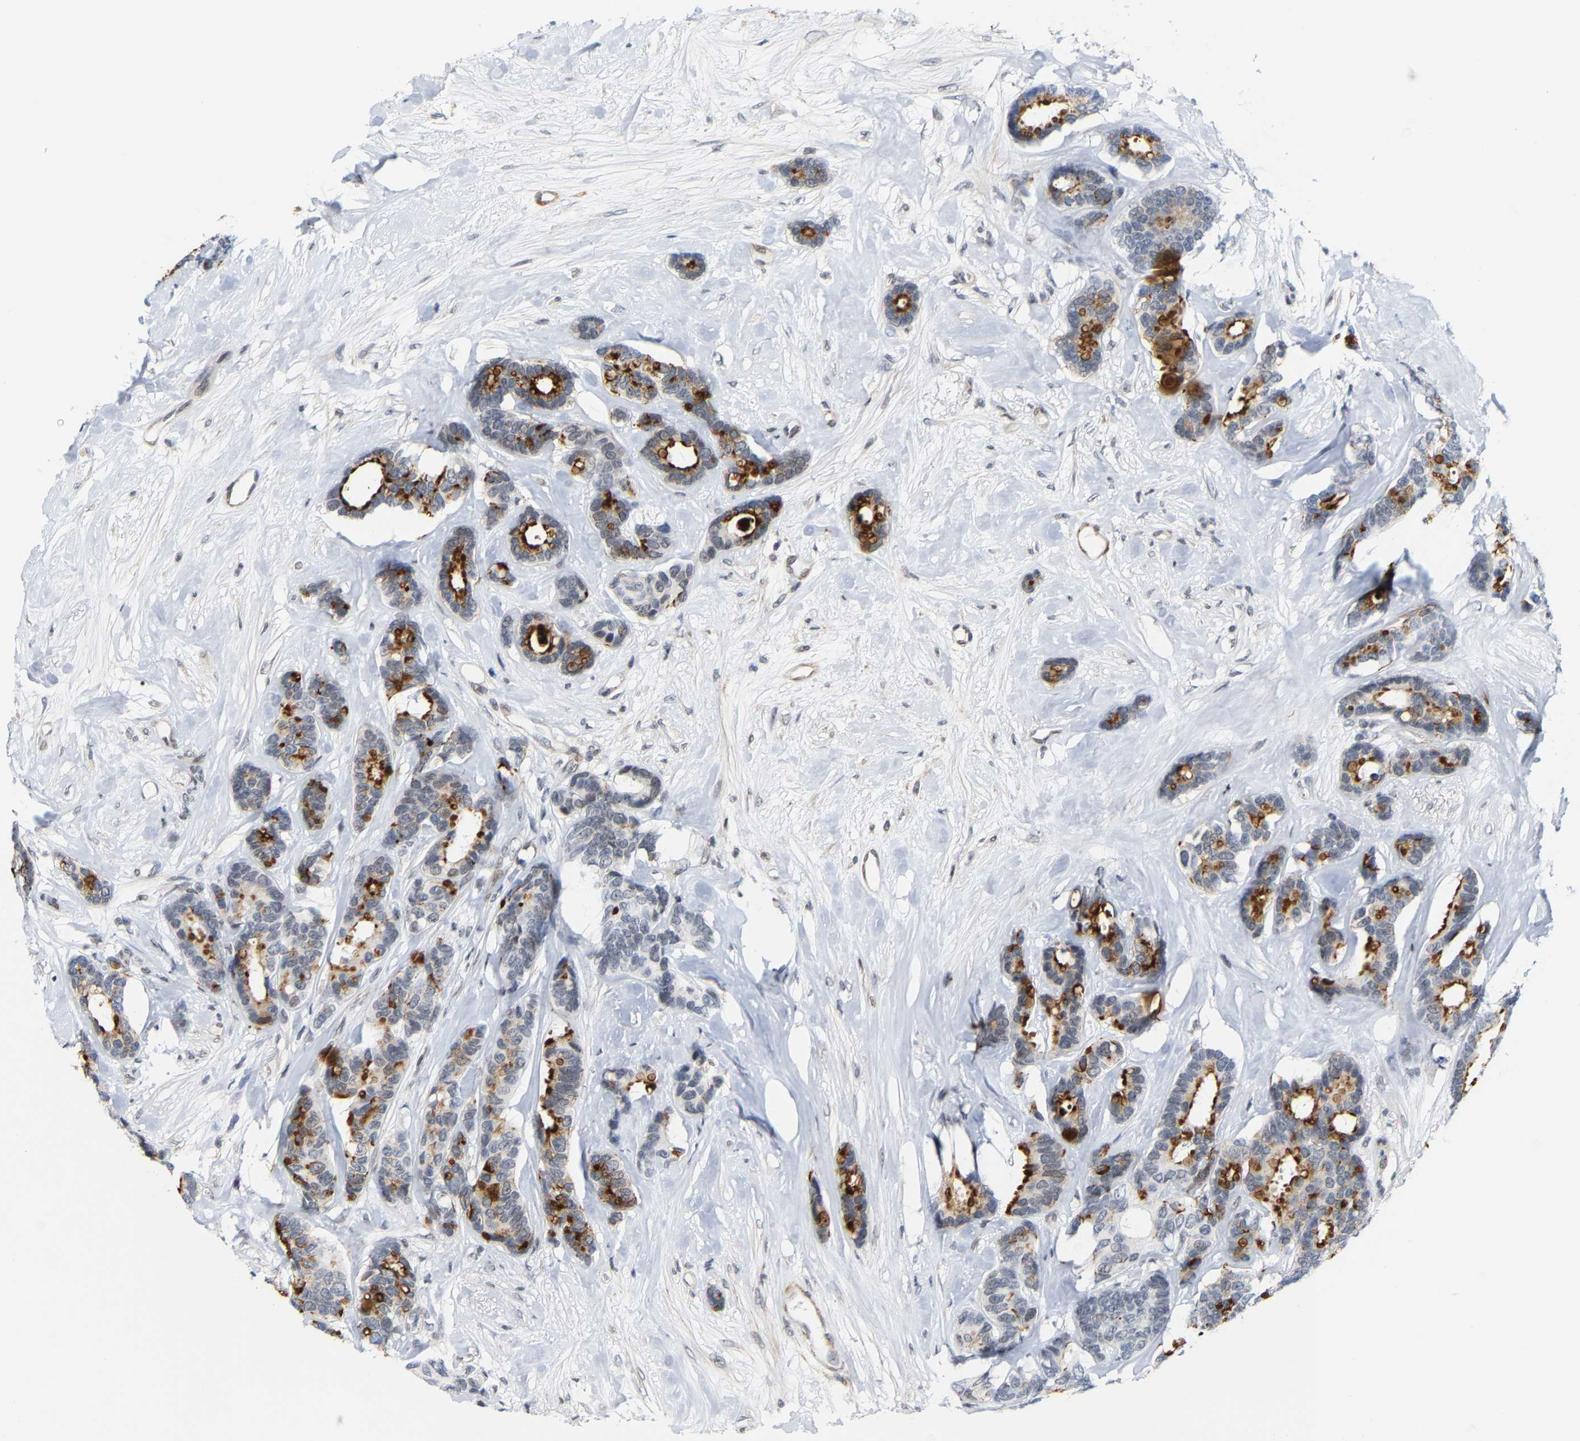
{"staining": {"intensity": "strong", "quantity": "25%-75%", "location": "cytoplasmic/membranous"}, "tissue": "breast cancer", "cell_type": "Tumor cells", "image_type": "cancer", "snomed": [{"axis": "morphology", "description": "Duct carcinoma"}, {"axis": "topography", "description": "Breast"}], "caption": "Immunohistochemical staining of breast invasive ductal carcinoma displays high levels of strong cytoplasmic/membranous staining in about 25%-75% of tumor cells. The protein of interest is stained brown, and the nuclei are stained in blue (DAB IHC with brightfield microscopy, high magnification).", "gene": "FAM180A", "patient": {"sex": "female", "age": 87}}